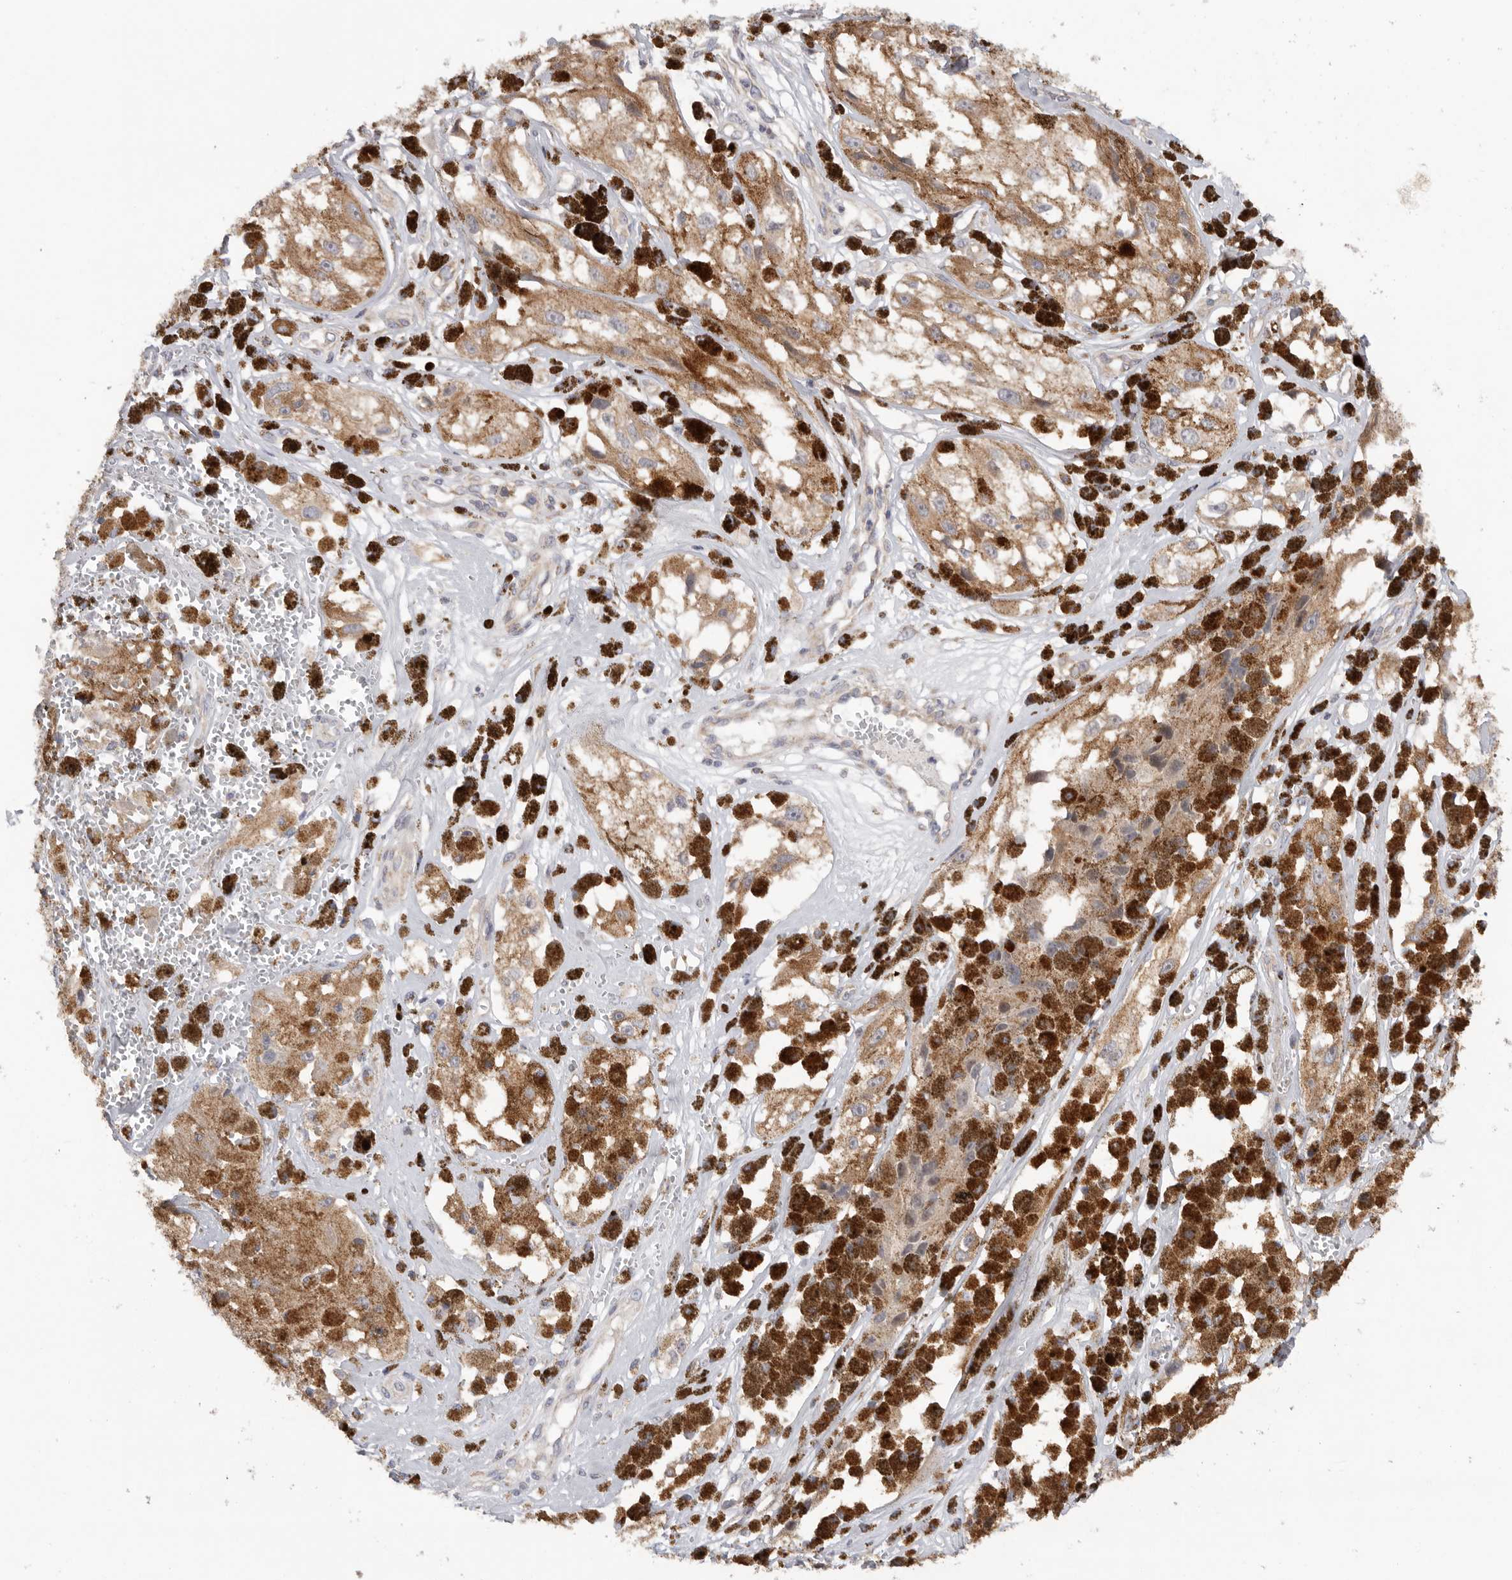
{"staining": {"intensity": "moderate", "quantity": ">75%", "location": "cytoplasmic/membranous"}, "tissue": "melanoma", "cell_type": "Tumor cells", "image_type": "cancer", "snomed": [{"axis": "morphology", "description": "Malignant melanoma, NOS"}, {"axis": "topography", "description": "Skin"}], "caption": "Tumor cells show moderate cytoplasmic/membranous positivity in about >75% of cells in malignant melanoma. Using DAB (brown) and hematoxylin (blue) stains, captured at high magnification using brightfield microscopy.", "gene": "MTFR1L", "patient": {"sex": "male", "age": 88}}